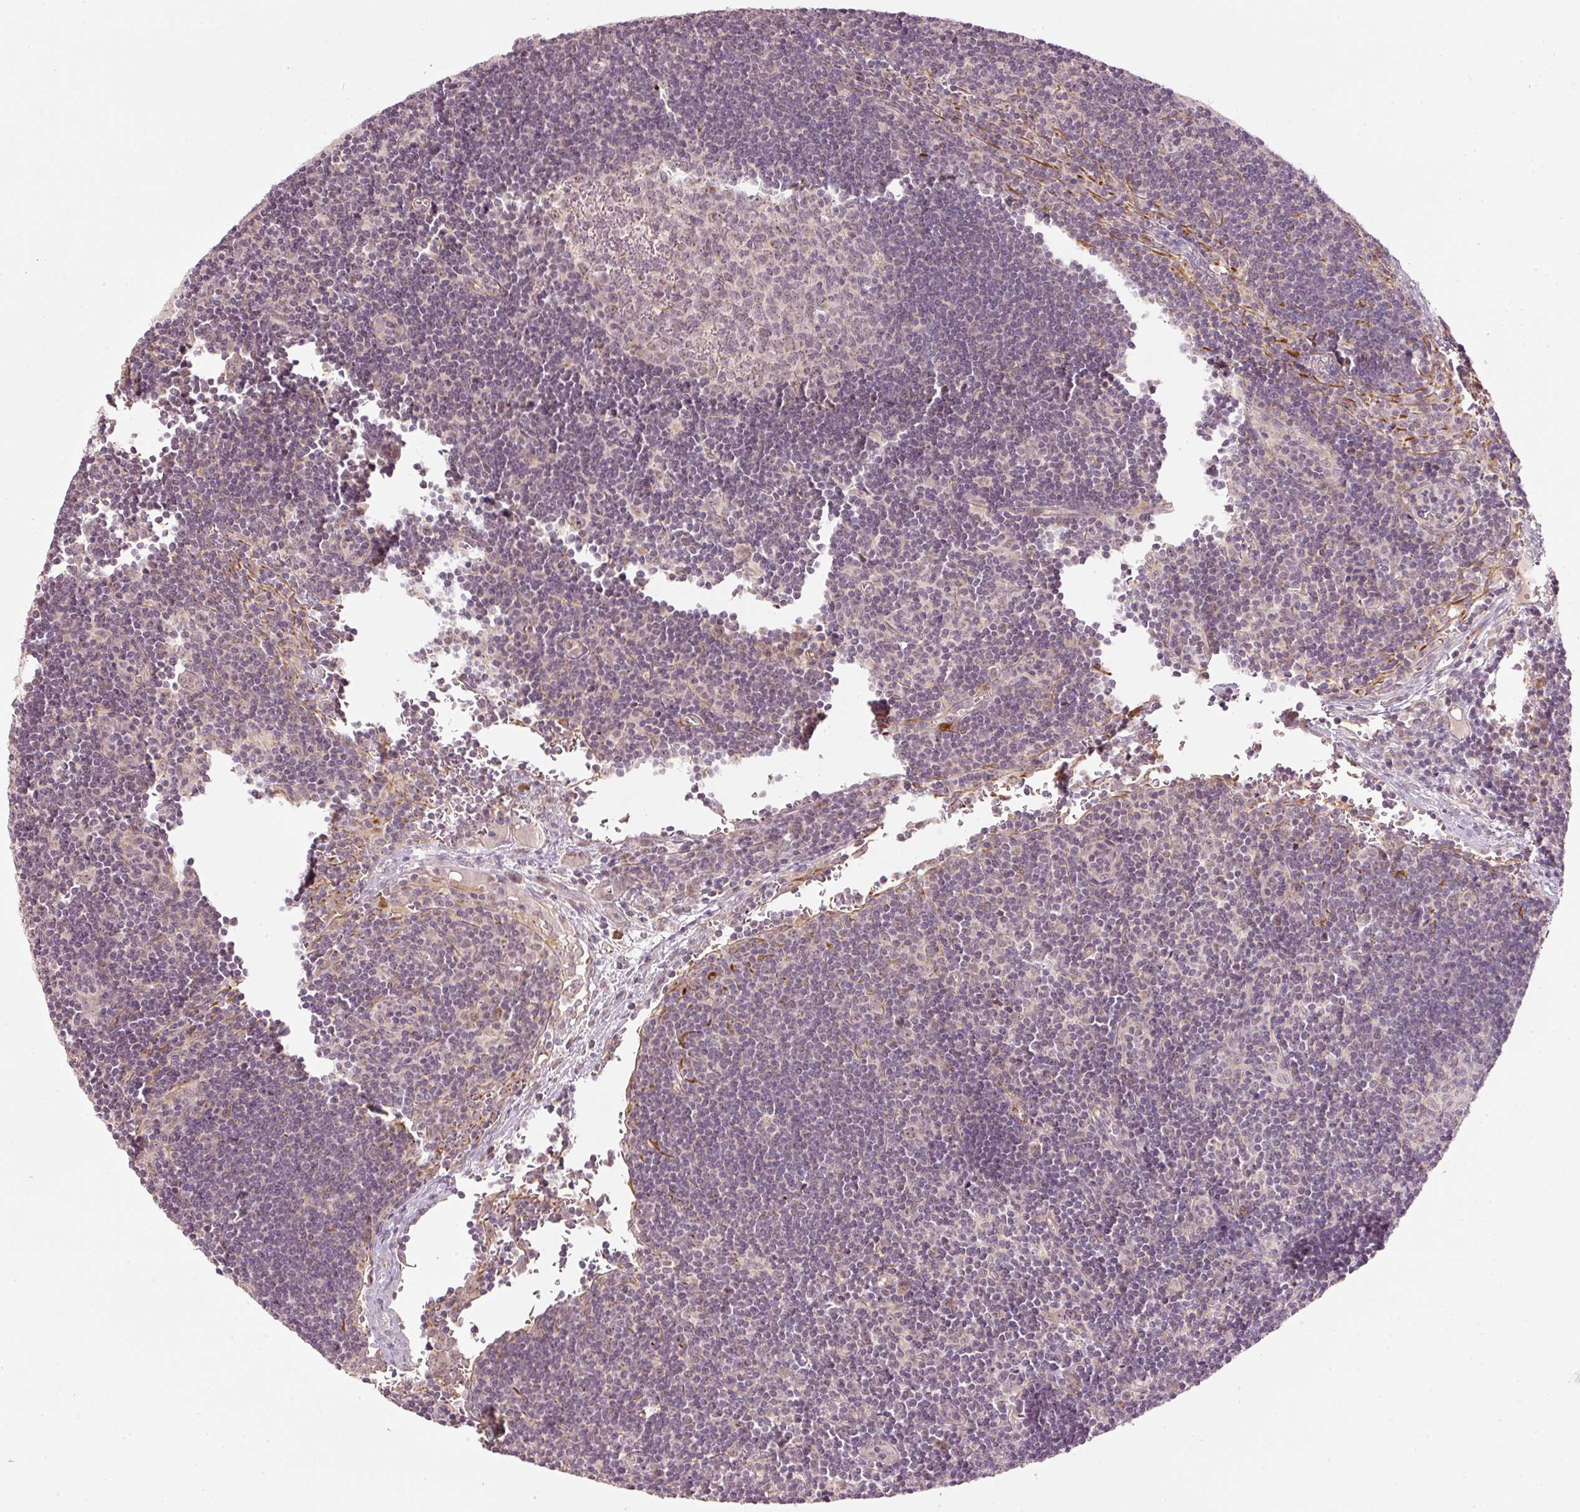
{"staining": {"intensity": "negative", "quantity": "none", "location": "none"}, "tissue": "lymph node", "cell_type": "Germinal center cells", "image_type": "normal", "snomed": [{"axis": "morphology", "description": "Normal tissue, NOS"}, {"axis": "topography", "description": "Lymph node"}], "caption": "IHC micrograph of unremarkable lymph node stained for a protein (brown), which shows no expression in germinal center cells.", "gene": "CDC20B", "patient": {"sex": "female", "age": 29}}